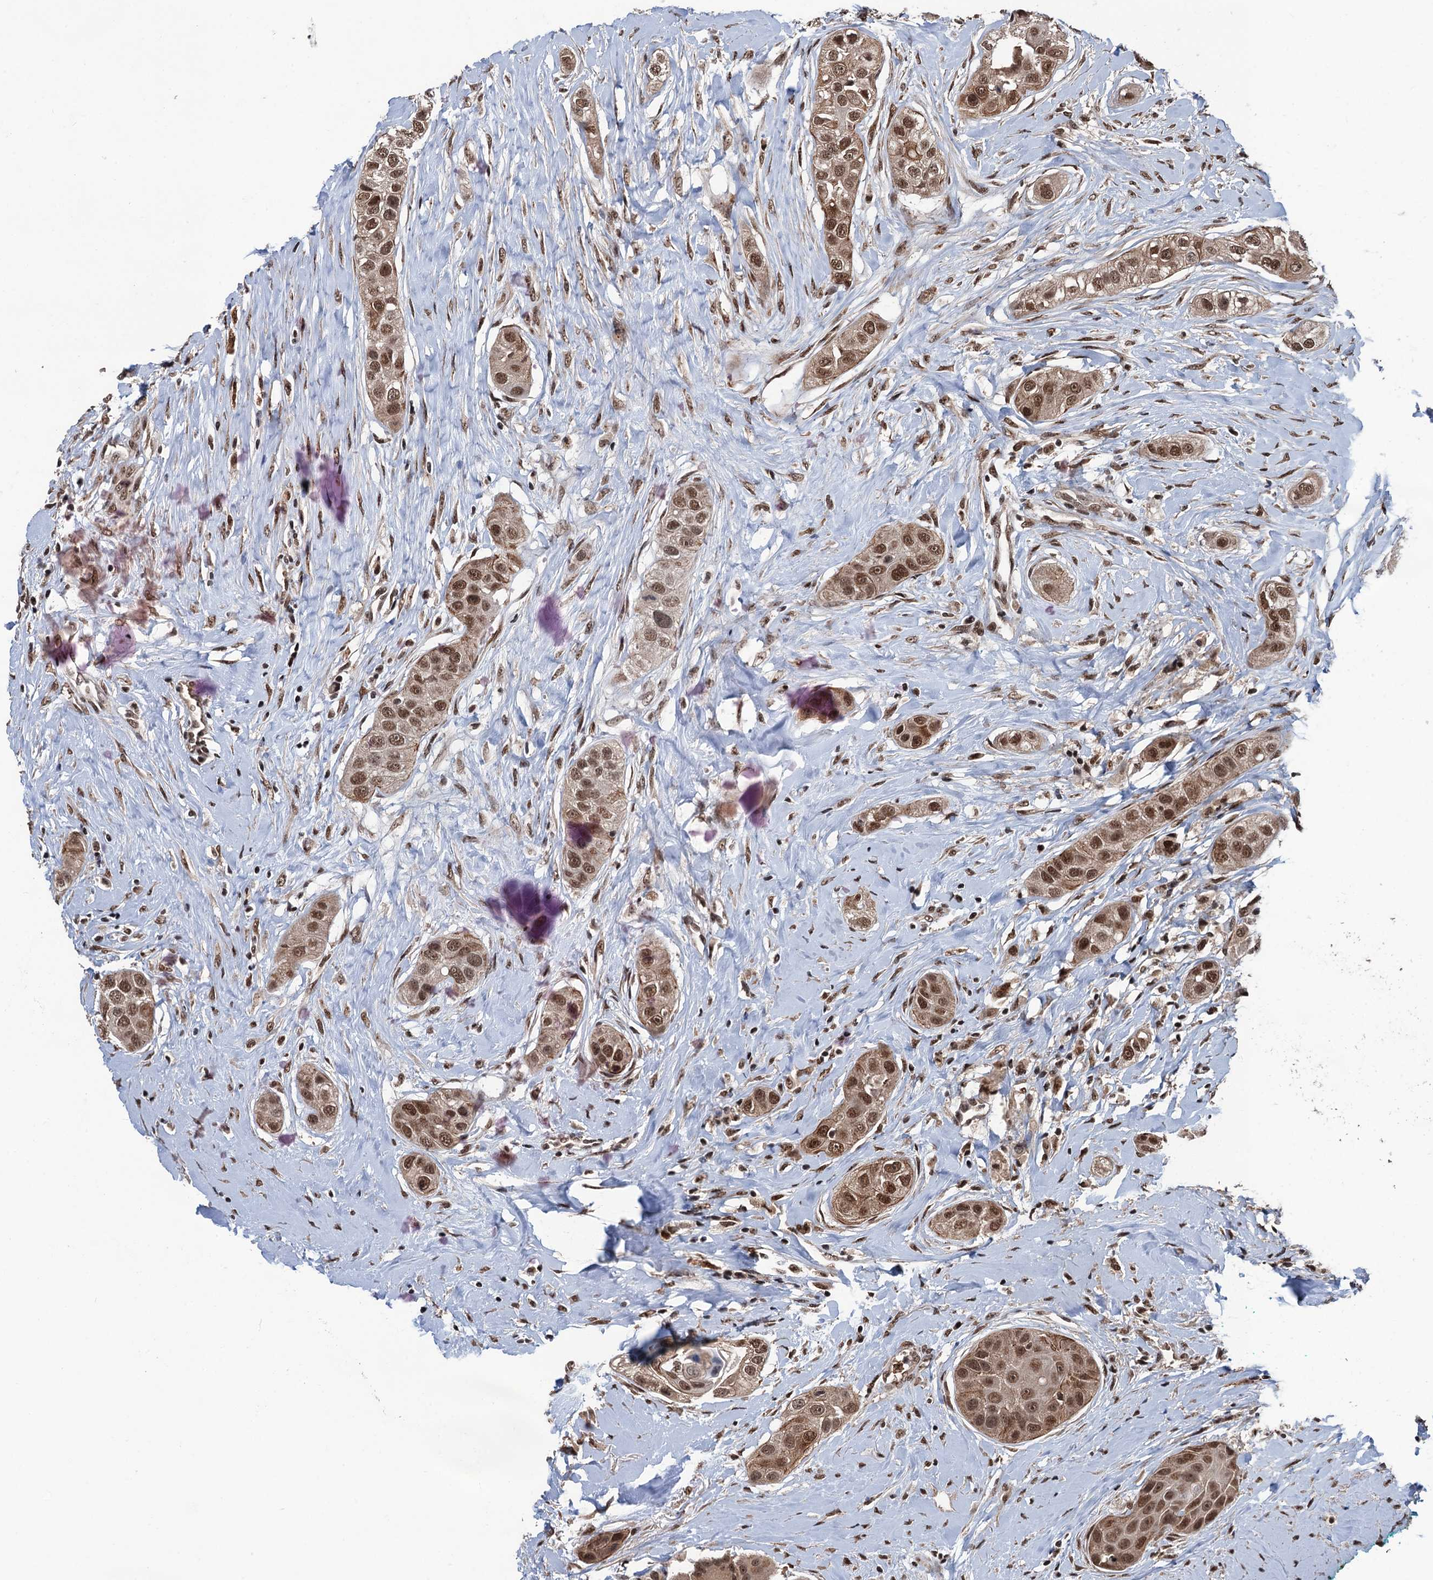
{"staining": {"intensity": "moderate", "quantity": ">75%", "location": "cytoplasmic/membranous,nuclear"}, "tissue": "head and neck cancer", "cell_type": "Tumor cells", "image_type": "cancer", "snomed": [{"axis": "morphology", "description": "Normal tissue, NOS"}, {"axis": "morphology", "description": "Squamous cell carcinoma, NOS"}, {"axis": "topography", "description": "Skeletal muscle"}, {"axis": "topography", "description": "Head-Neck"}], "caption": "IHC of human head and neck squamous cell carcinoma shows medium levels of moderate cytoplasmic/membranous and nuclear expression in approximately >75% of tumor cells.", "gene": "RASSF4", "patient": {"sex": "male", "age": 51}}